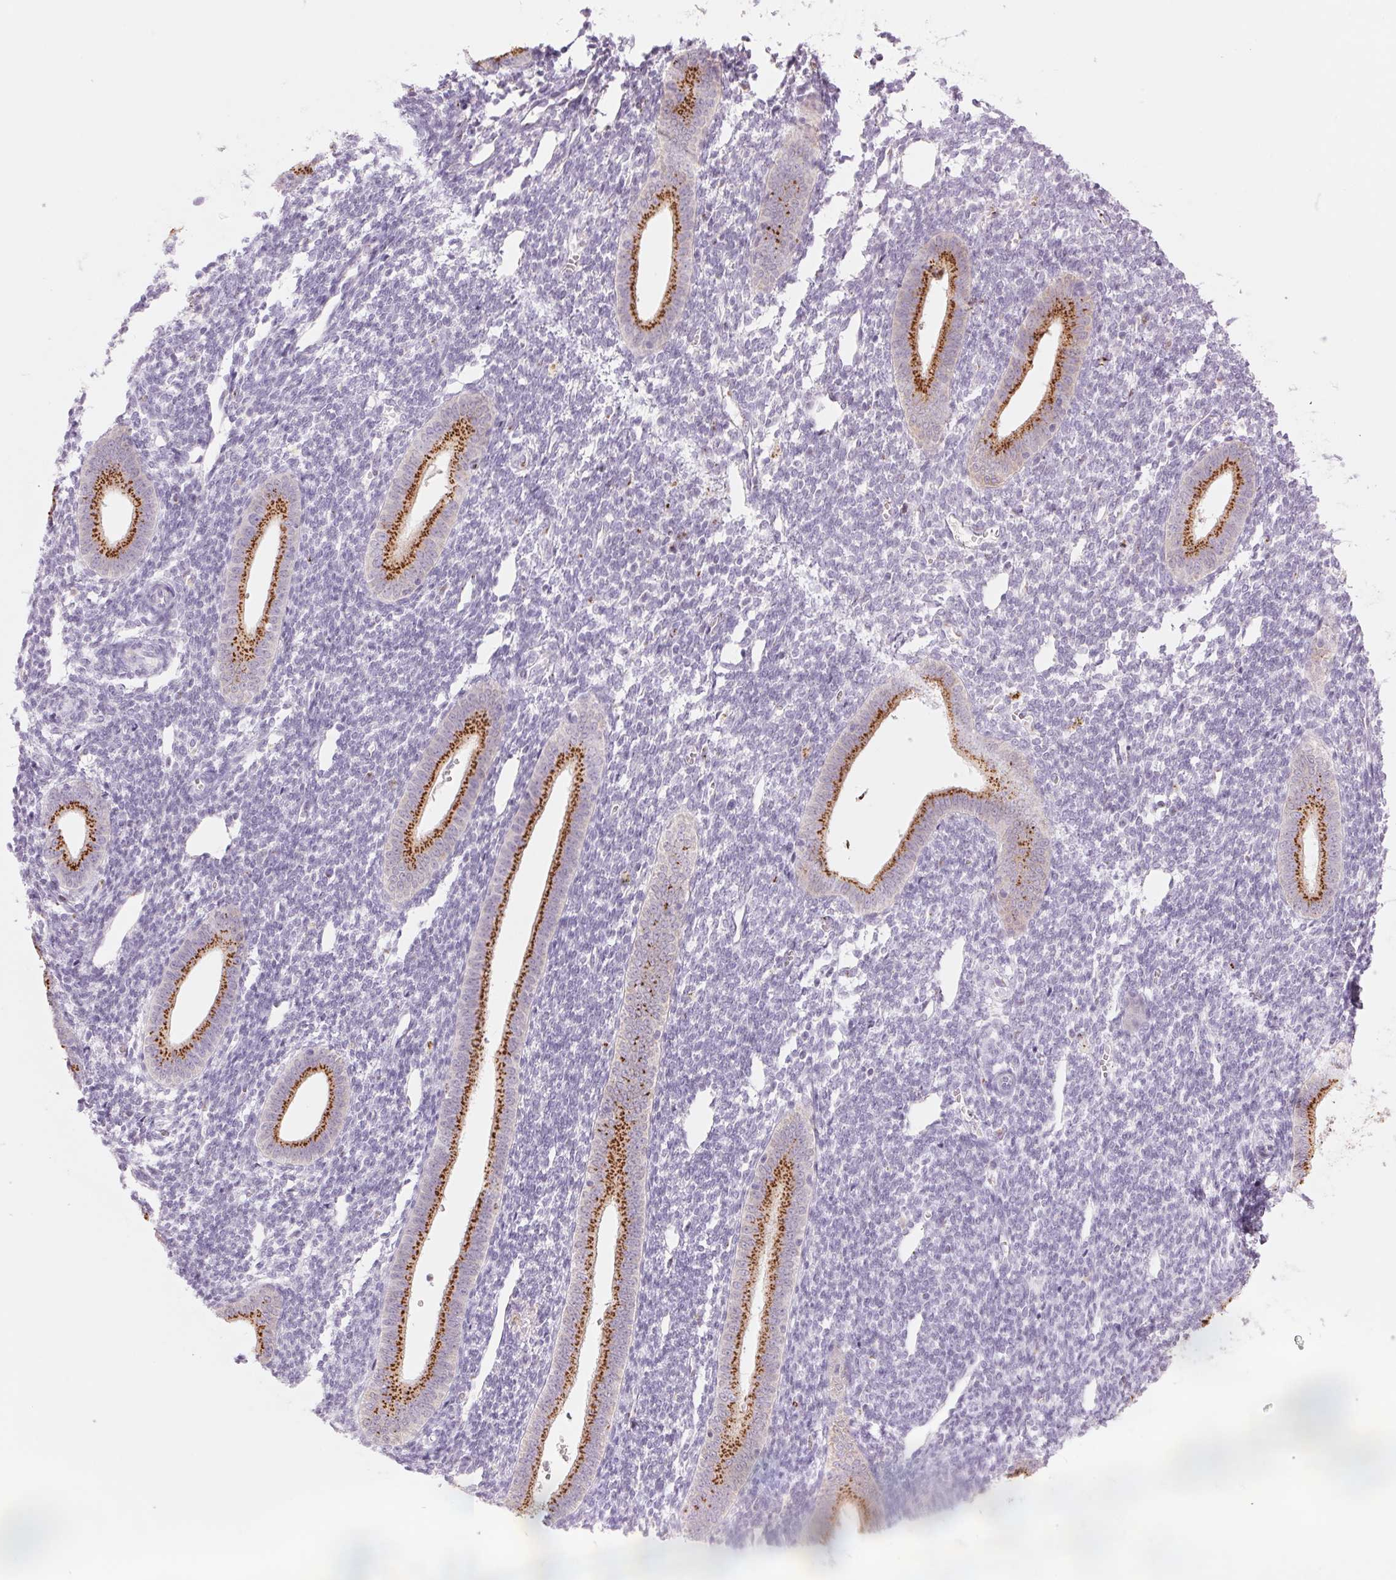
{"staining": {"intensity": "negative", "quantity": "none", "location": "none"}, "tissue": "endometrium", "cell_type": "Cells in endometrial stroma", "image_type": "normal", "snomed": [{"axis": "morphology", "description": "Normal tissue, NOS"}, {"axis": "topography", "description": "Endometrium"}], "caption": "A high-resolution micrograph shows immunohistochemistry (IHC) staining of benign endometrium, which exhibits no significant positivity in cells in endometrial stroma.", "gene": "GALNT7", "patient": {"sex": "female", "age": 25}}